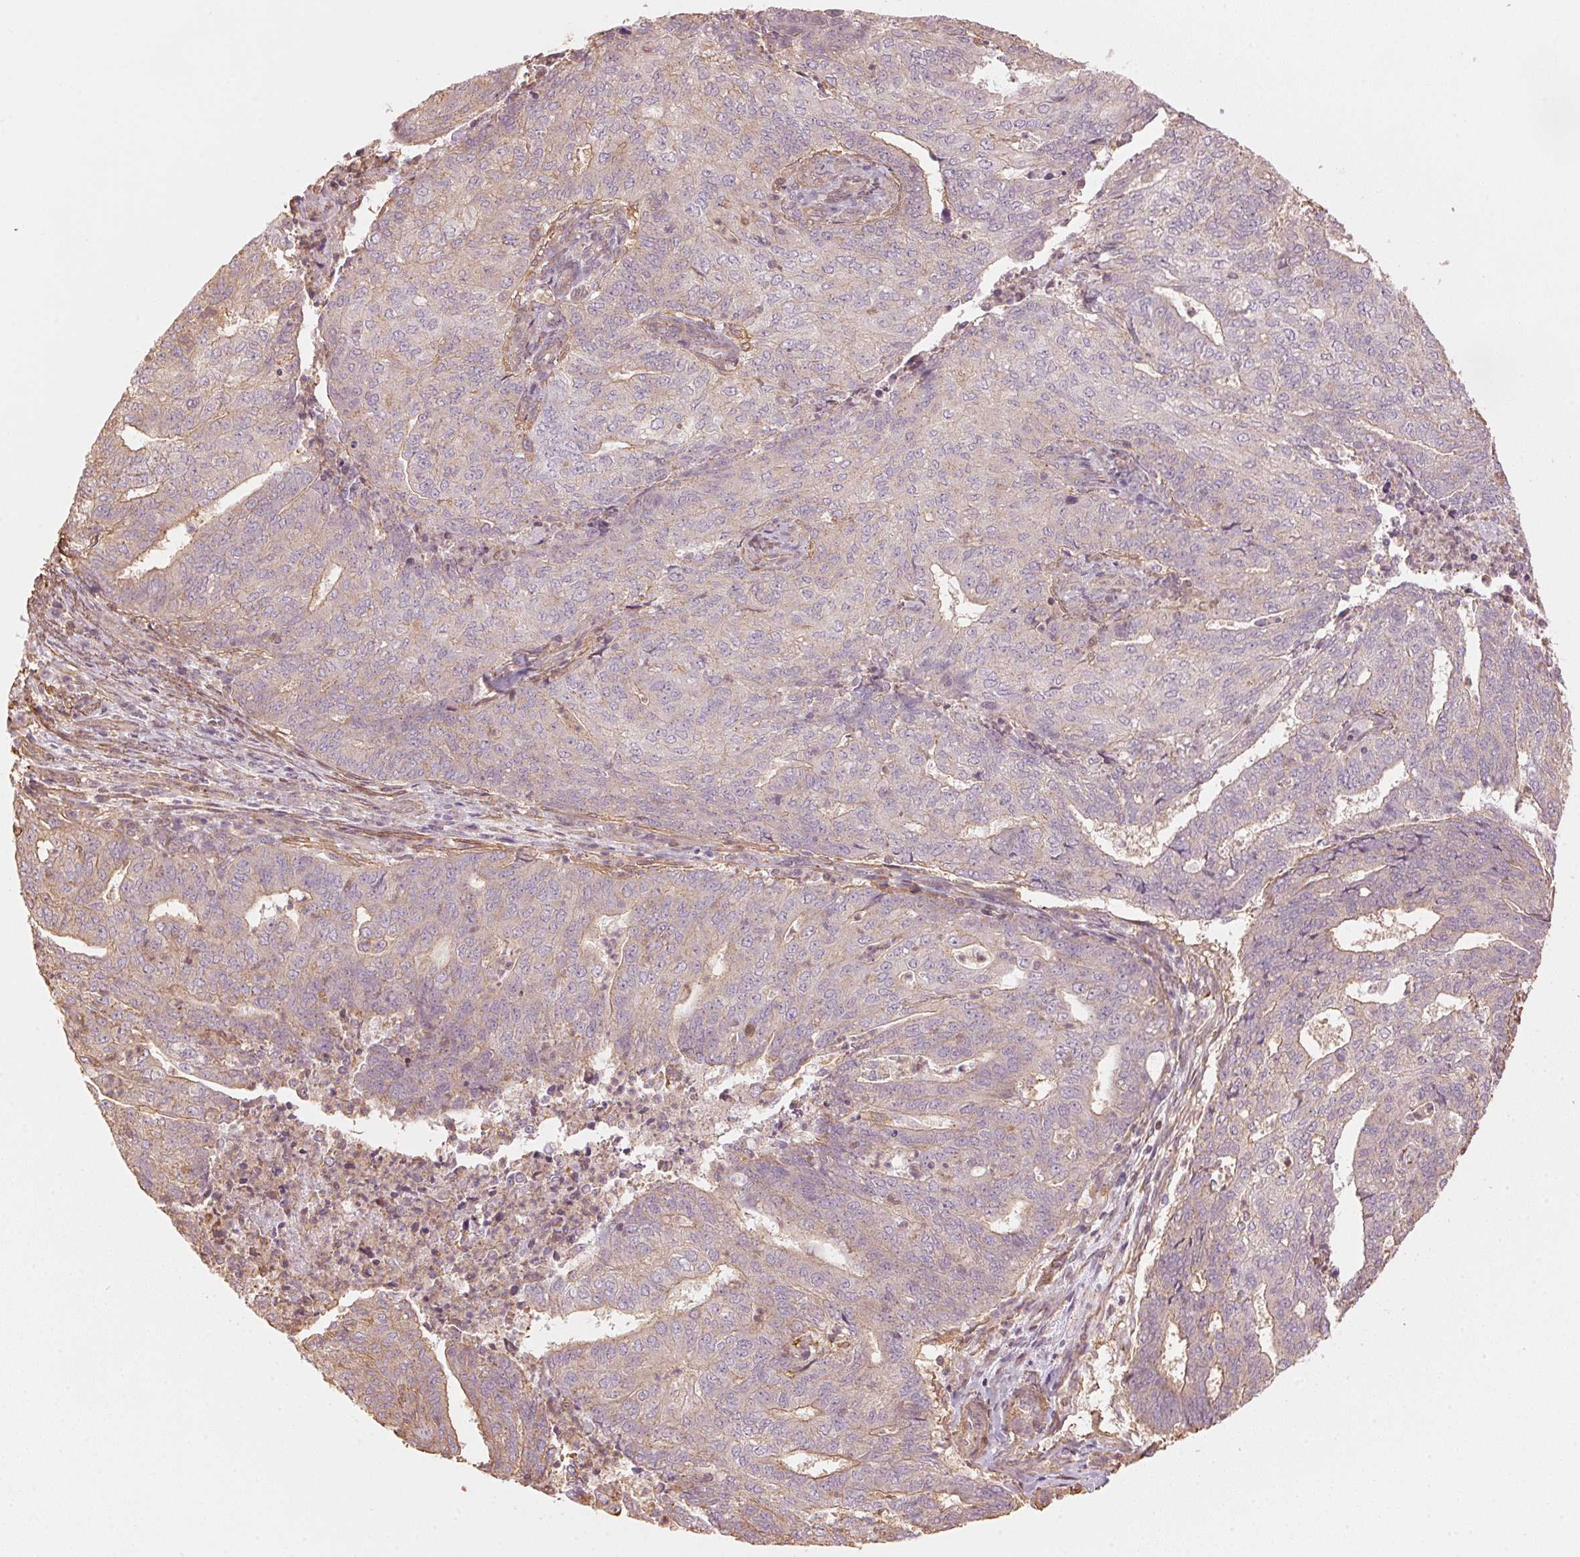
{"staining": {"intensity": "weak", "quantity": "<25%", "location": "cytoplasmic/membranous"}, "tissue": "endometrial cancer", "cell_type": "Tumor cells", "image_type": "cancer", "snomed": [{"axis": "morphology", "description": "Adenocarcinoma, NOS"}, {"axis": "topography", "description": "Endometrium"}], "caption": "IHC photomicrograph of human adenocarcinoma (endometrial) stained for a protein (brown), which reveals no staining in tumor cells.", "gene": "QDPR", "patient": {"sex": "female", "age": 82}}